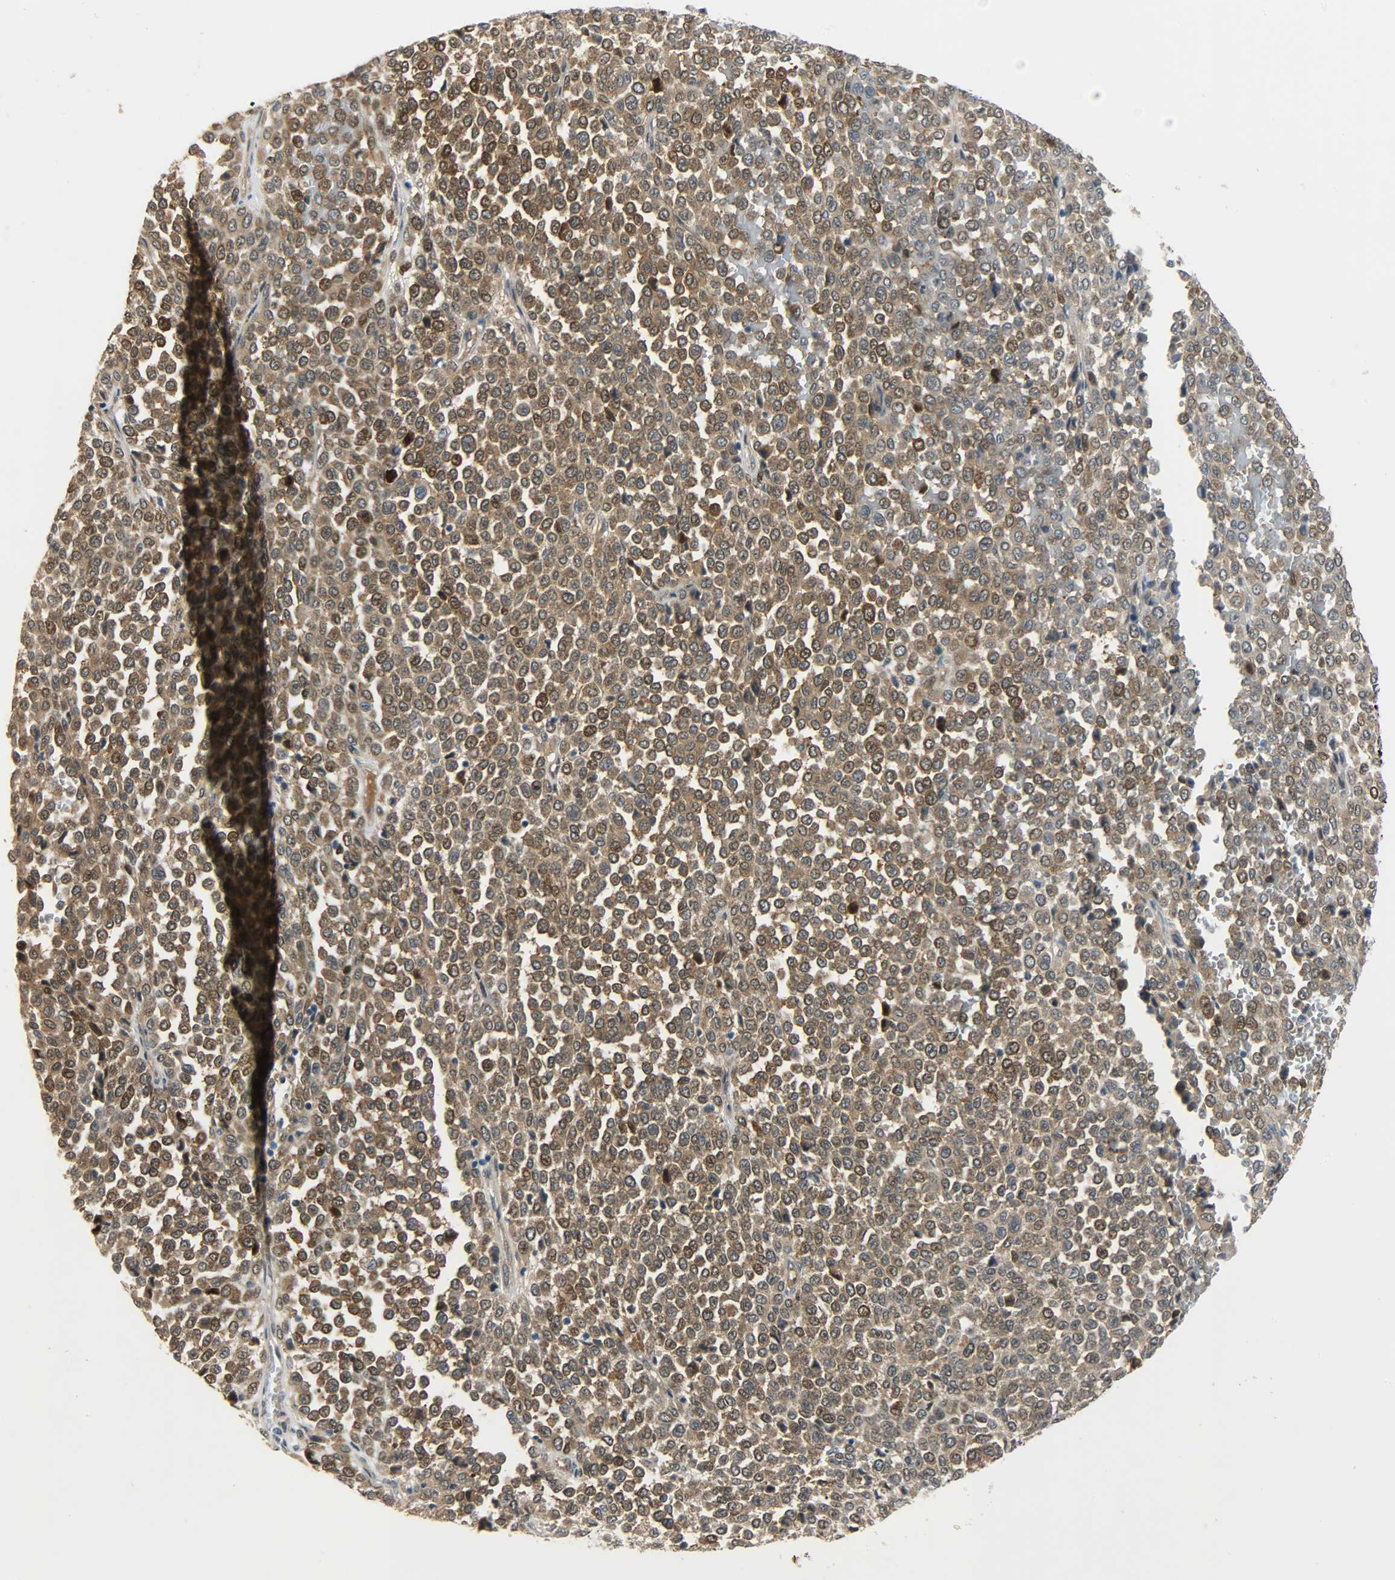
{"staining": {"intensity": "moderate", "quantity": ">75%", "location": "cytoplasmic/membranous,nuclear"}, "tissue": "melanoma", "cell_type": "Tumor cells", "image_type": "cancer", "snomed": [{"axis": "morphology", "description": "Malignant melanoma, Metastatic site"}, {"axis": "topography", "description": "Pancreas"}], "caption": "Malignant melanoma (metastatic site) stained with IHC reveals moderate cytoplasmic/membranous and nuclear staining in about >75% of tumor cells. The staining was performed using DAB to visualize the protein expression in brown, while the nuclei were stained in blue with hematoxylin (Magnification: 20x).", "gene": "EIF4EBP1", "patient": {"sex": "female", "age": 30}}